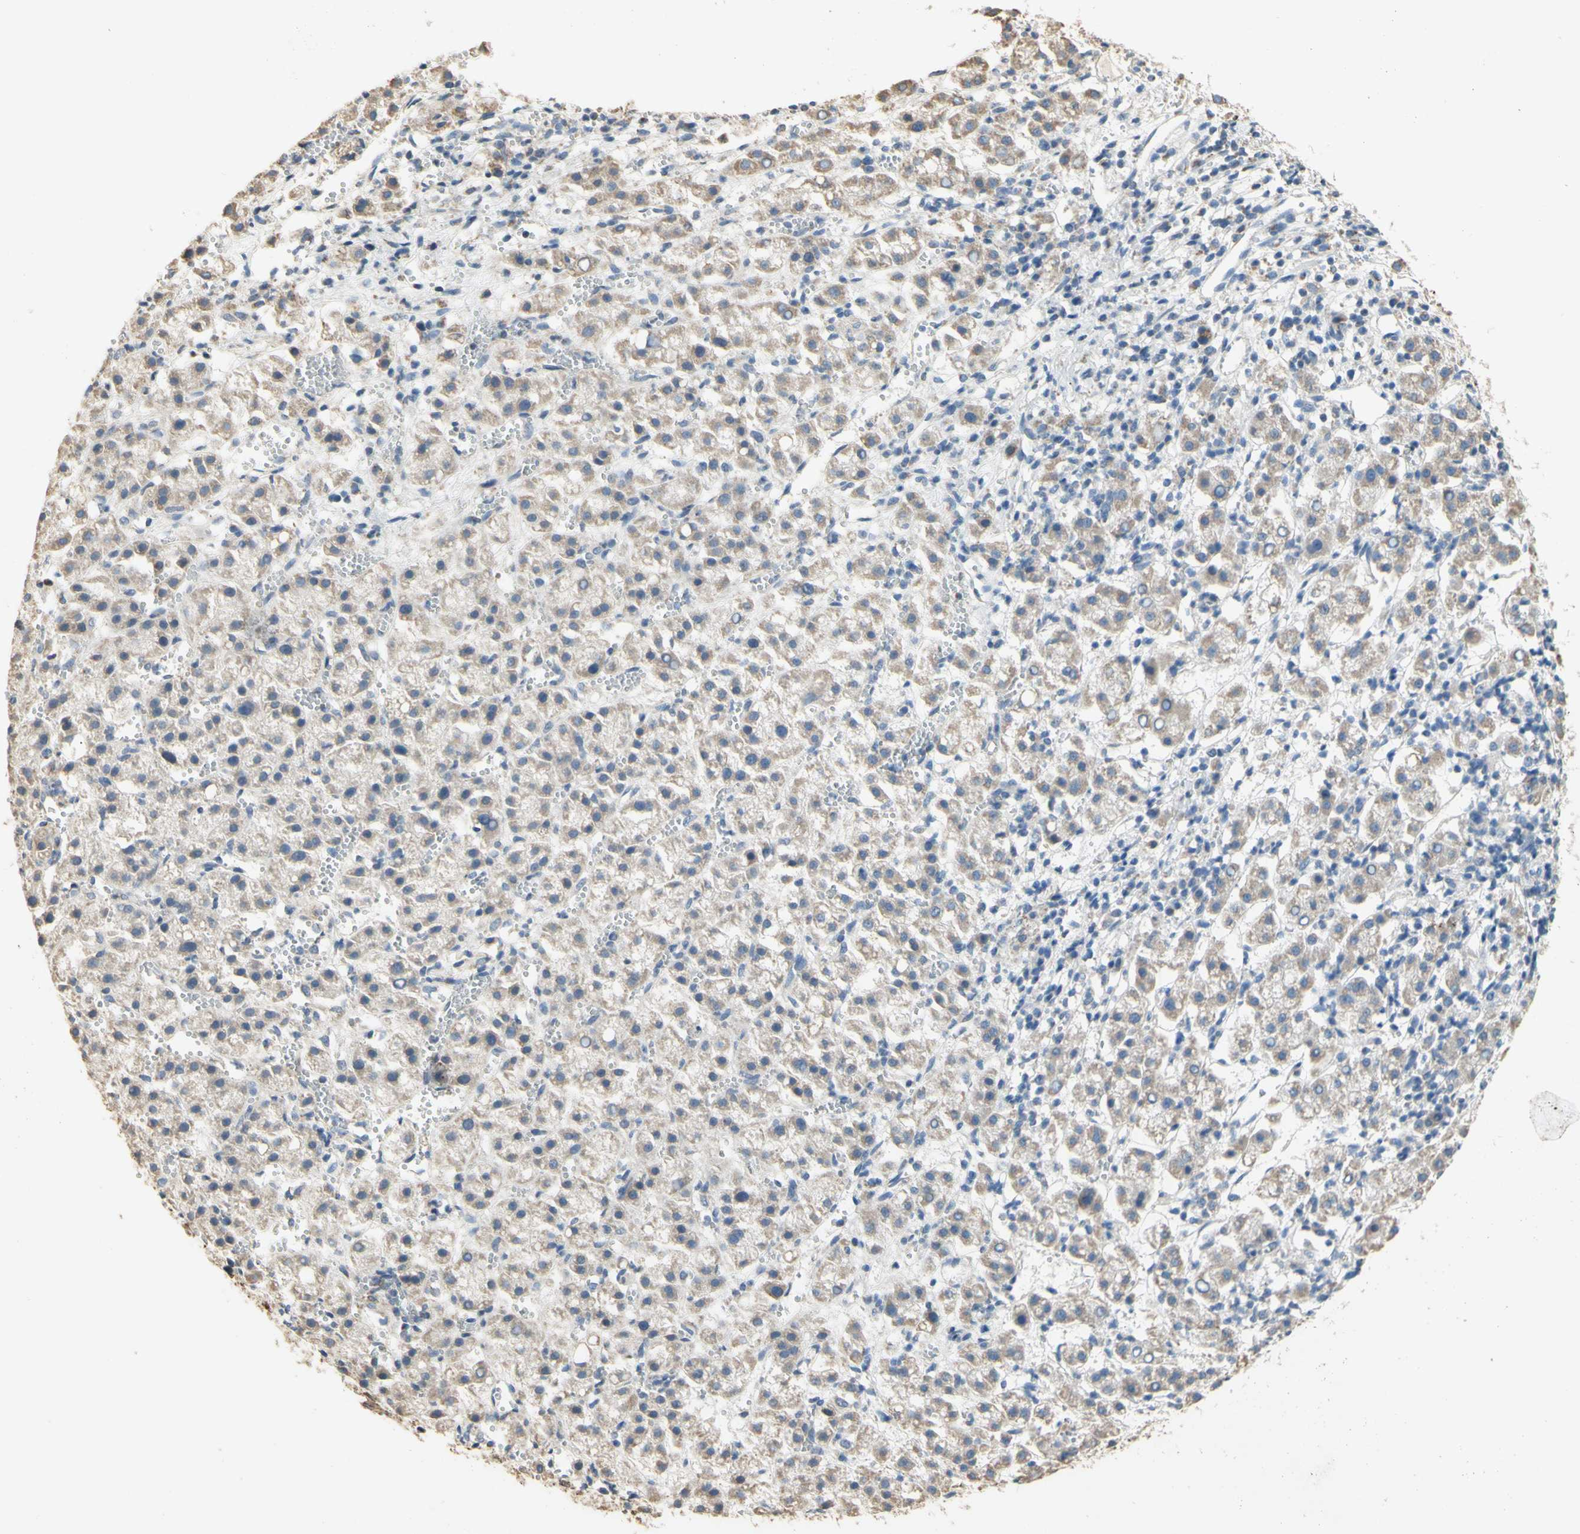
{"staining": {"intensity": "weak", "quantity": "<25%", "location": "cytoplasmic/membranous"}, "tissue": "liver cancer", "cell_type": "Tumor cells", "image_type": "cancer", "snomed": [{"axis": "morphology", "description": "Carcinoma, Hepatocellular, NOS"}, {"axis": "topography", "description": "Liver"}], "caption": "Histopathology image shows no significant protein expression in tumor cells of liver hepatocellular carcinoma. (DAB (3,3'-diaminobenzidine) immunohistochemistry (IHC) visualized using brightfield microscopy, high magnification).", "gene": "PTGIS", "patient": {"sex": "female", "age": 58}}